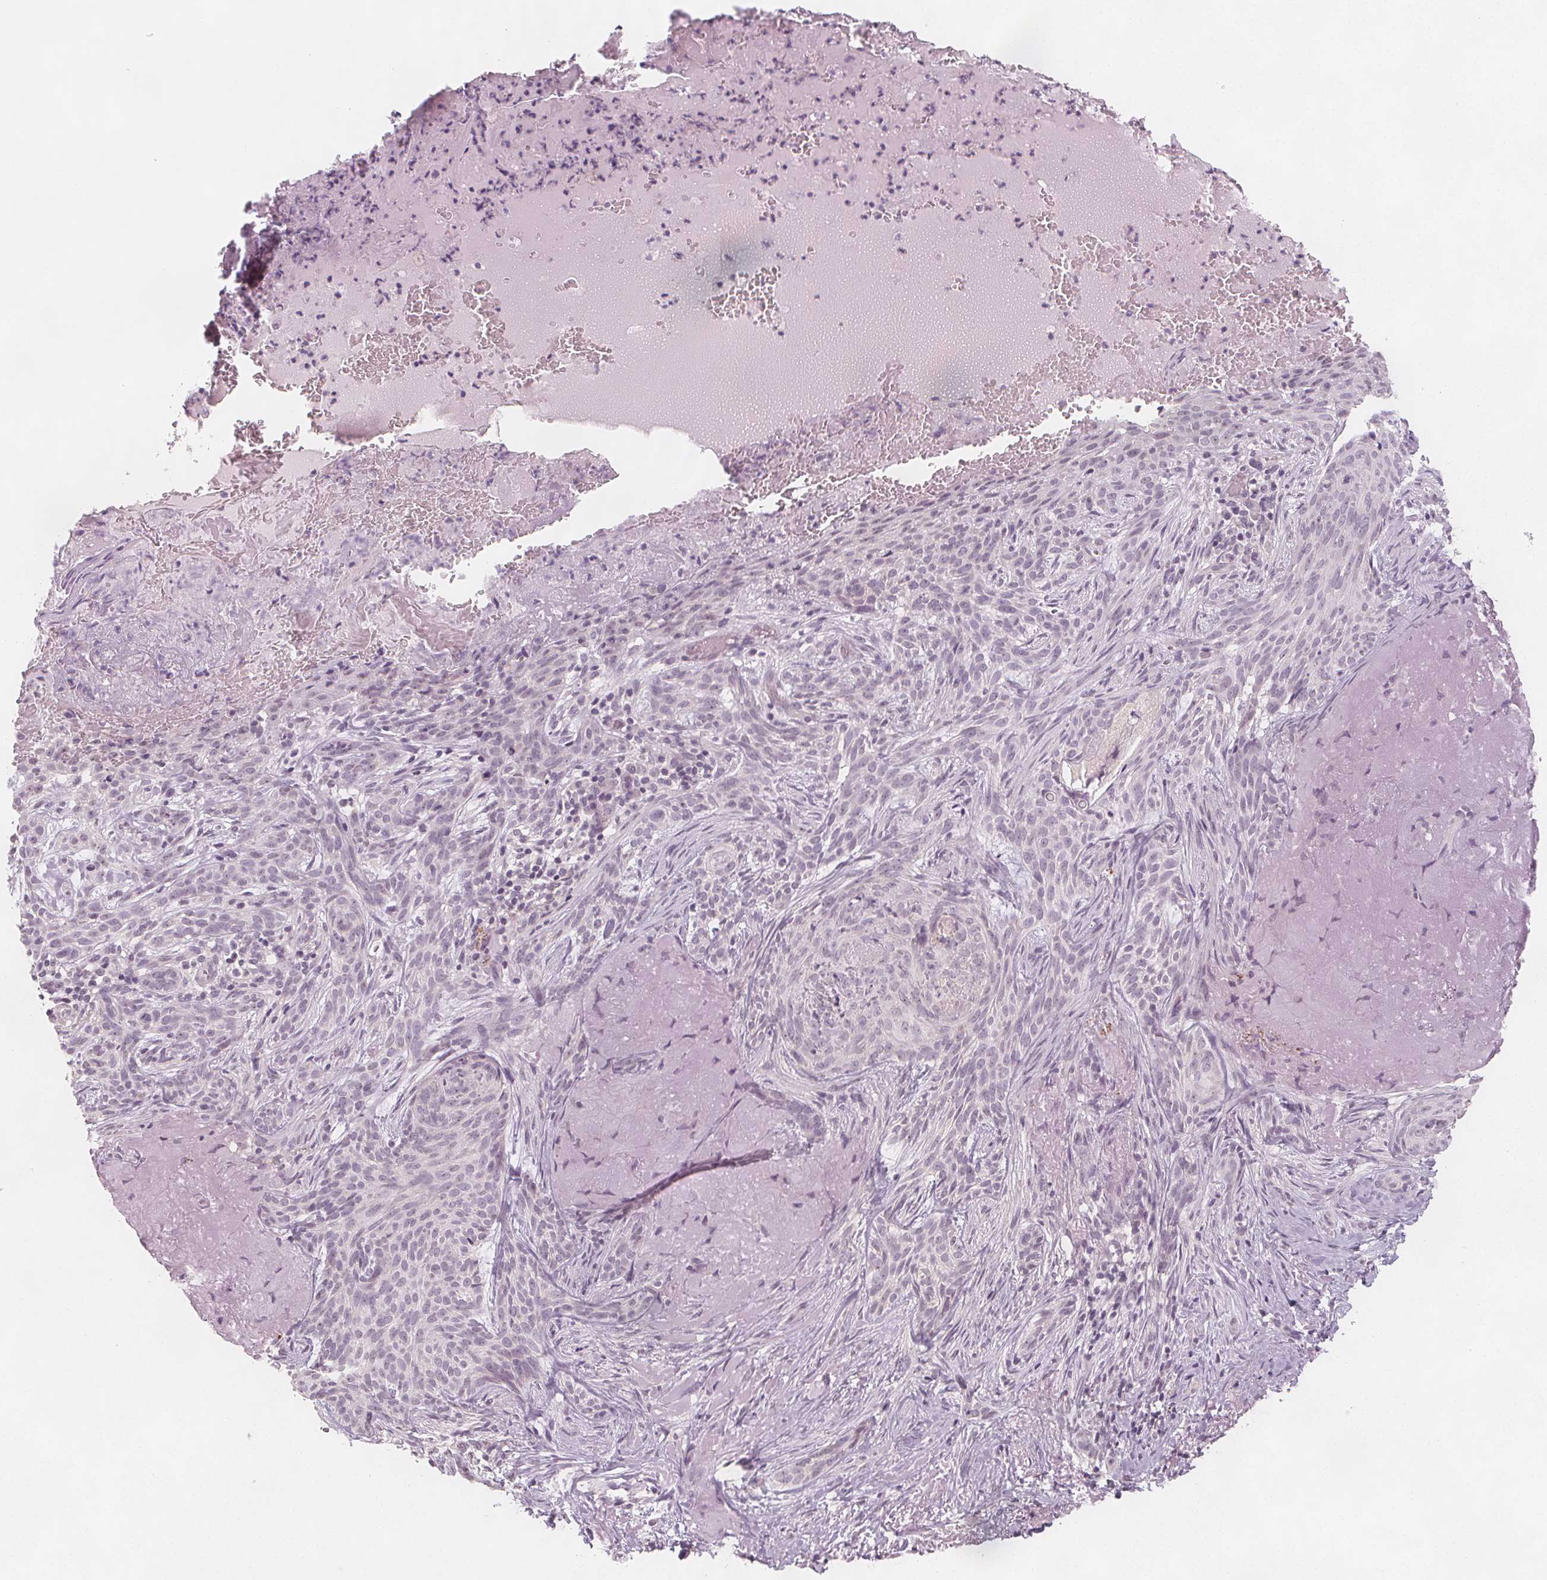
{"staining": {"intensity": "negative", "quantity": "none", "location": "none"}, "tissue": "skin cancer", "cell_type": "Tumor cells", "image_type": "cancer", "snomed": [{"axis": "morphology", "description": "Basal cell carcinoma"}, {"axis": "topography", "description": "Skin"}], "caption": "A high-resolution histopathology image shows IHC staining of skin cancer (basal cell carcinoma), which shows no significant expression in tumor cells. The staining was performed using DAB (3,3'-diaminobenzidine) to visualize the protein expression in brown, while the nuclei were stained in blue with hematoxylin (Magnification: 20x).", "gene": "C1orf167", "patient": {"sex": "male", "age": 84}}